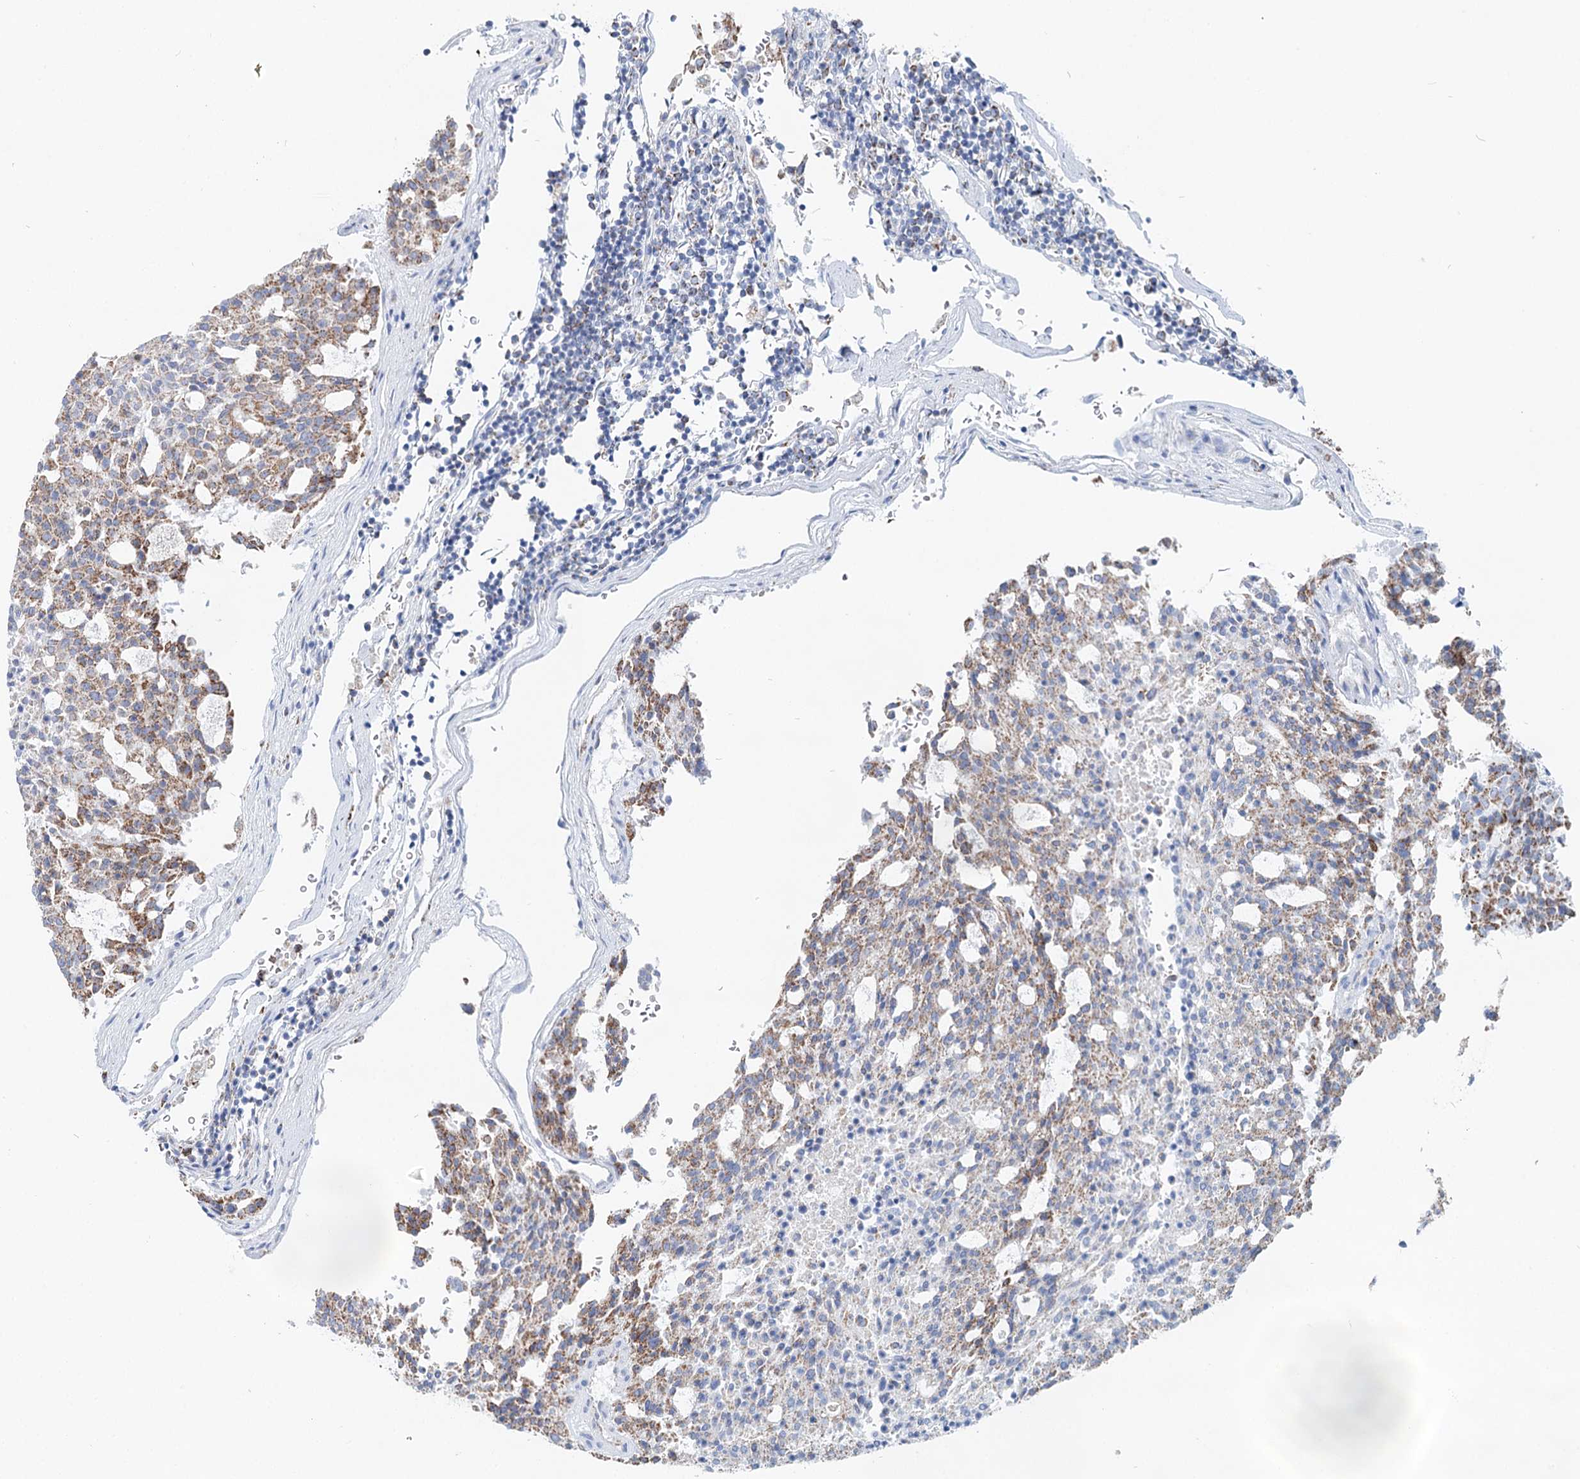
{"staining": {"intensity": "moderate", "quantity": ">75%", "location": "cytoplasmic/membranous"}, "tissue": "carcinoid", "cell_type": "Tumor cells", "image_type": "cancer", "snomed": [{"axis": "morphology", "description": "Carcinoid, malignant, NOS"}, {"axis": "topography", "description": "Pancreas"}], "caption": "A photomicrograph of malignant carcinoid stained for a protein demonstrates moderate cytoplasmic/membranous brown staining in tumor cells.", "gene": "MCCC2", "patient": {"sex": "female", "age": 54}}